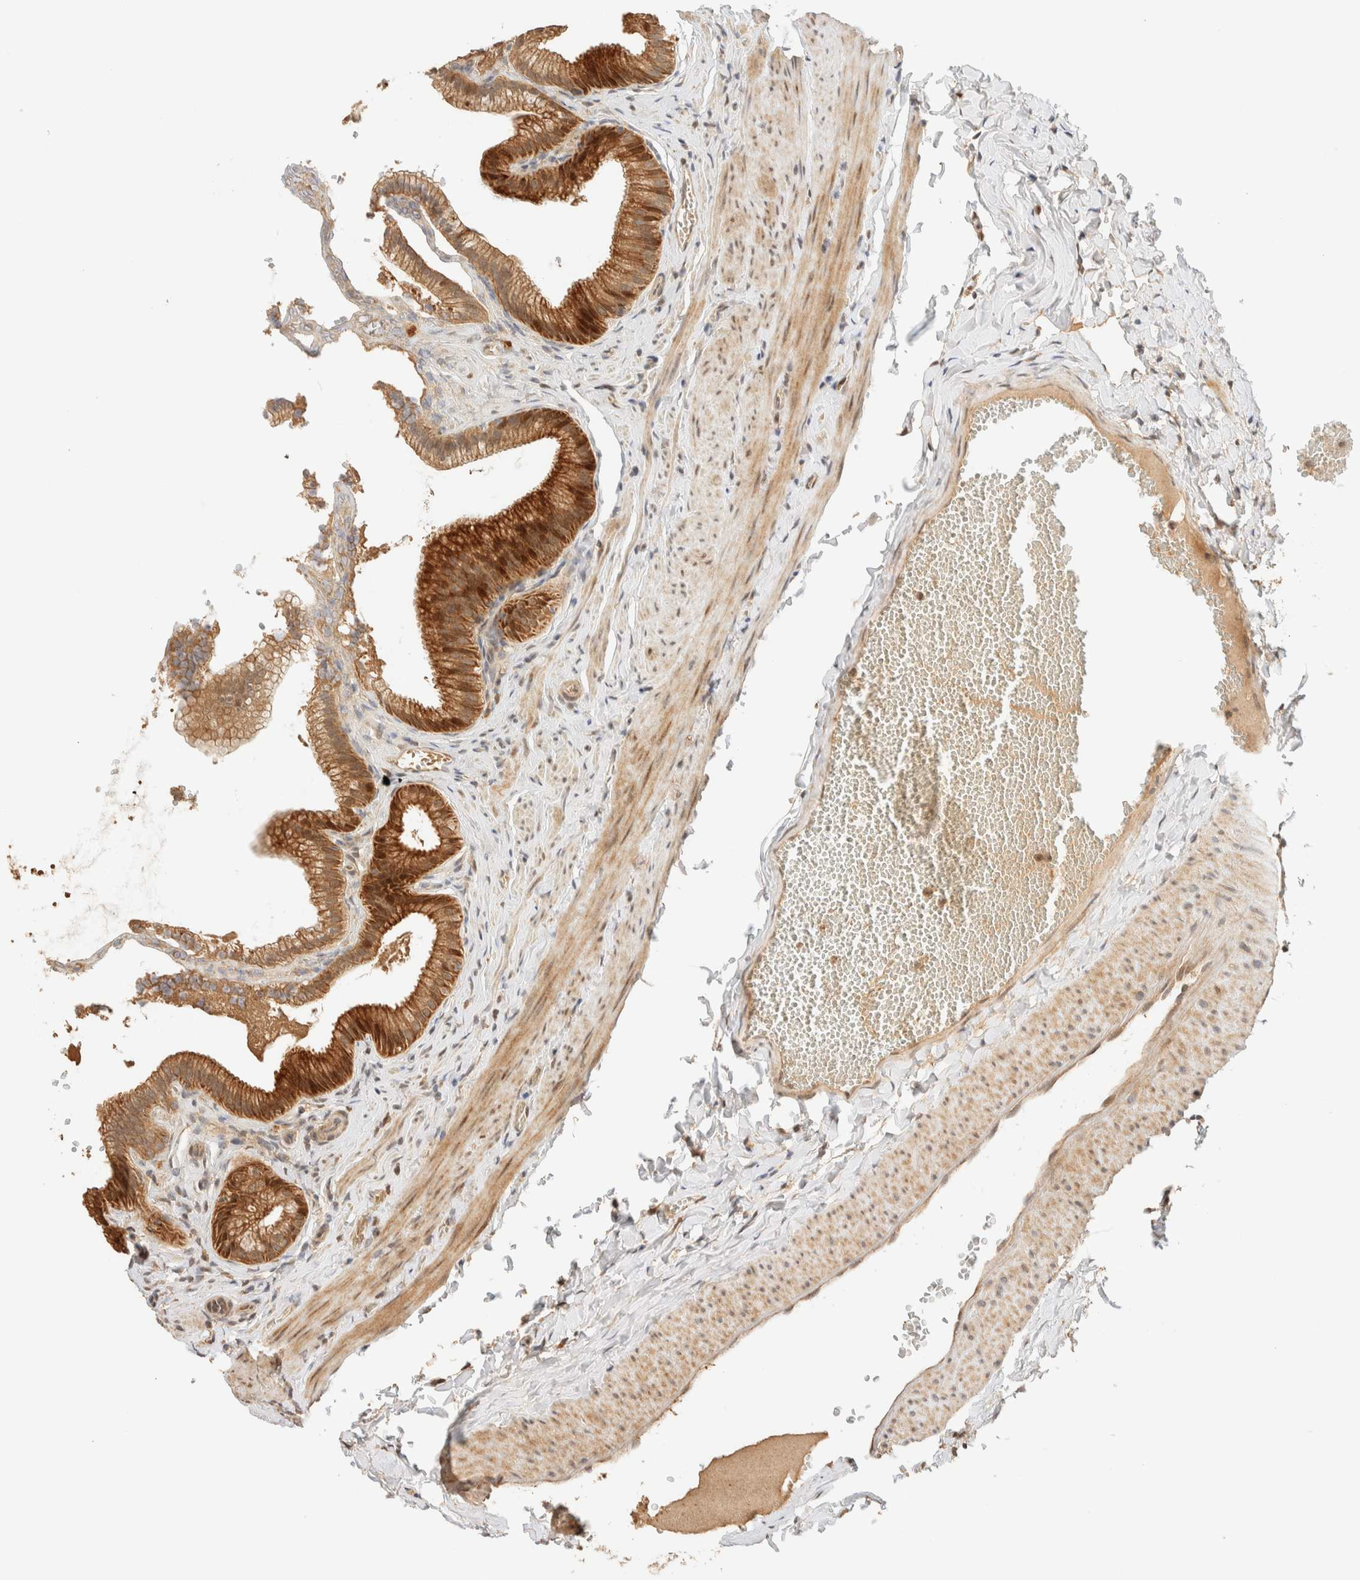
{"staining": {"intensity": "strong", "quantity": ">75%", "location": "cytoplasmic/membranous,nuclear"}, "tissue": "gallbladder", "cell_type": "Glandular cells", "image_type": "normal", "snomed": [{"axis": "morphology", "description": "Normal tissue, NOS"}, {"axis": "topography", "description": "Gallbladder"}], "caption": "About >75% of glandular cells in benign gallbladder exhibit strong cytoplasmic/membranous,nuclear protein expression as visualized by brown immunohistochemical staining.", "gene": "ZBTB34", "patient": {"sex": "male", "age": 38}}